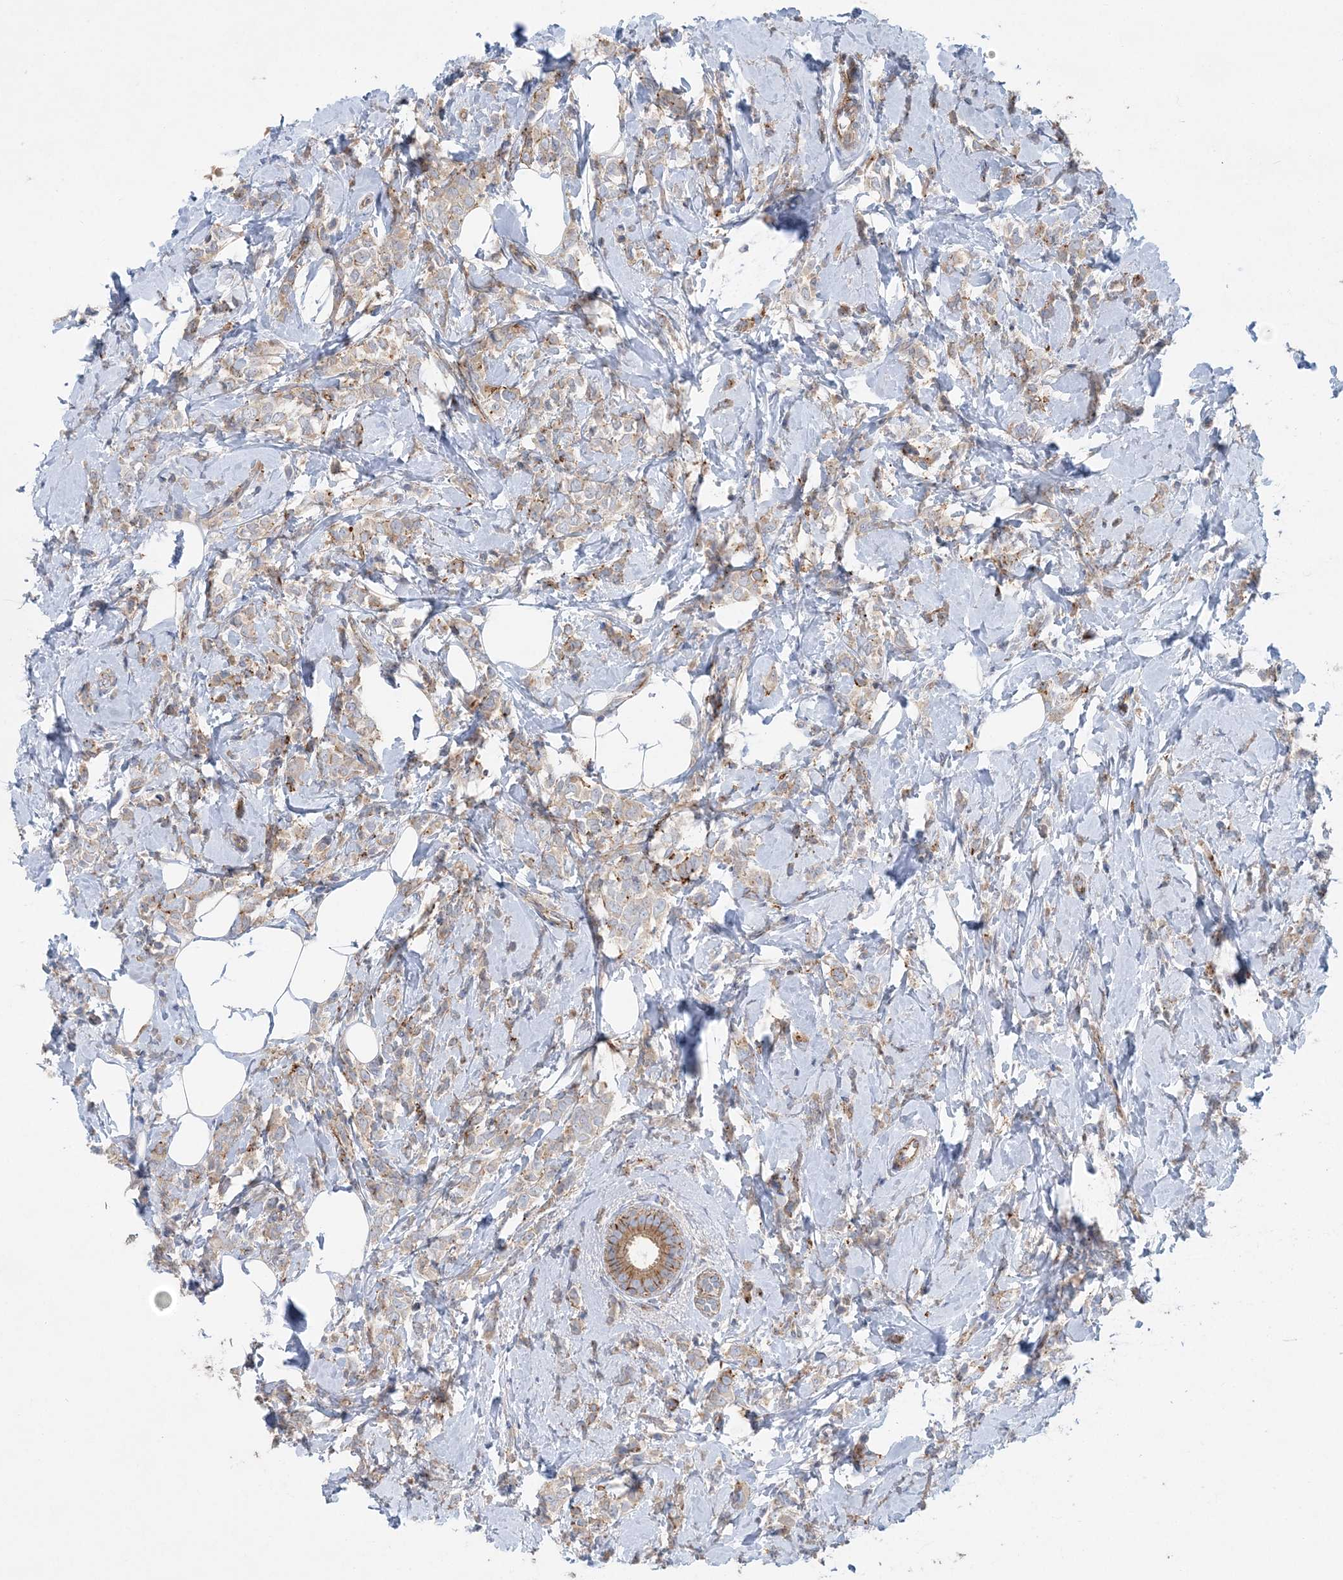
{"staining": {"intensity": "weak", "quantity": ">75%", "location": "cytoplasmic/membranous"}, "tissue": "breast cancer", "cell_type": "Tumor cells", "image_type": "cancer", "snomed": [{"axis": "morphology", "description": "Lobular carcinoma"}, {"axis": "topography", "description": "Breast"}], "caption": "Protein expression by IHC exhibits weak cytoplasmic/membranous staining in about >75% of tumor cells in breast cancer.", "gene": "PIGC", "patient": {"sex": "female", "age": 47}}